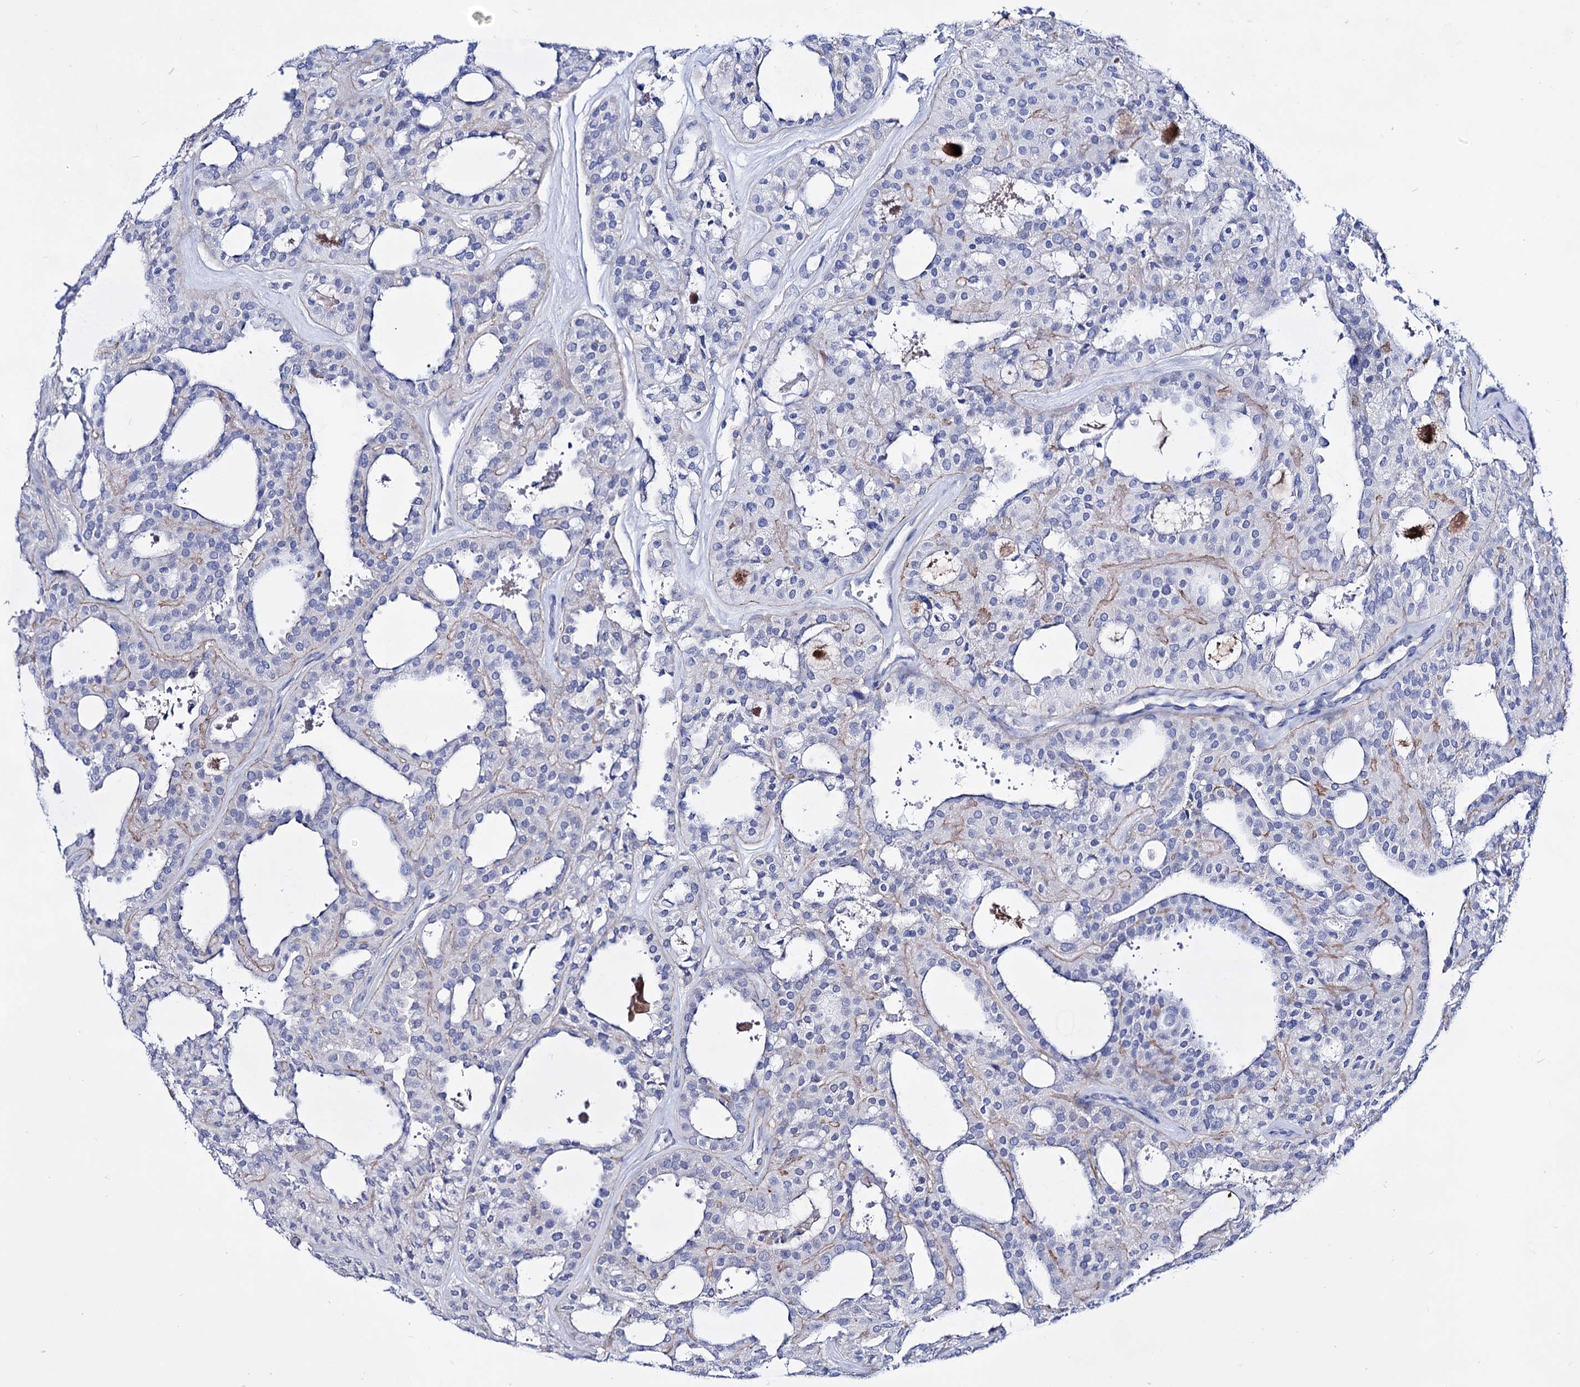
{"staining": {"intensity": "weak", "quantity": "<25%", "location": "cytoplasmic/membranous"}, "tissue": "thyroid cancer", "cell_type": "Tumor cells", "image_type": "cancer", "snomed": [{"axis": "morphology", "description": "Follicular adenoma carcinoma, NOS"}, {"axis": "topography", "description": "Thyroid gland"}], "caption": "Immunohistochemistry (IHC) photomicrograph of neoplastic tissue: thyroid cancer (follicular adenoma carcinoma) stained with DAB shows no significant protein expression in tumor cells.", "gene": "PLIN1", "patient": {"sex": "male", "age": 75}}